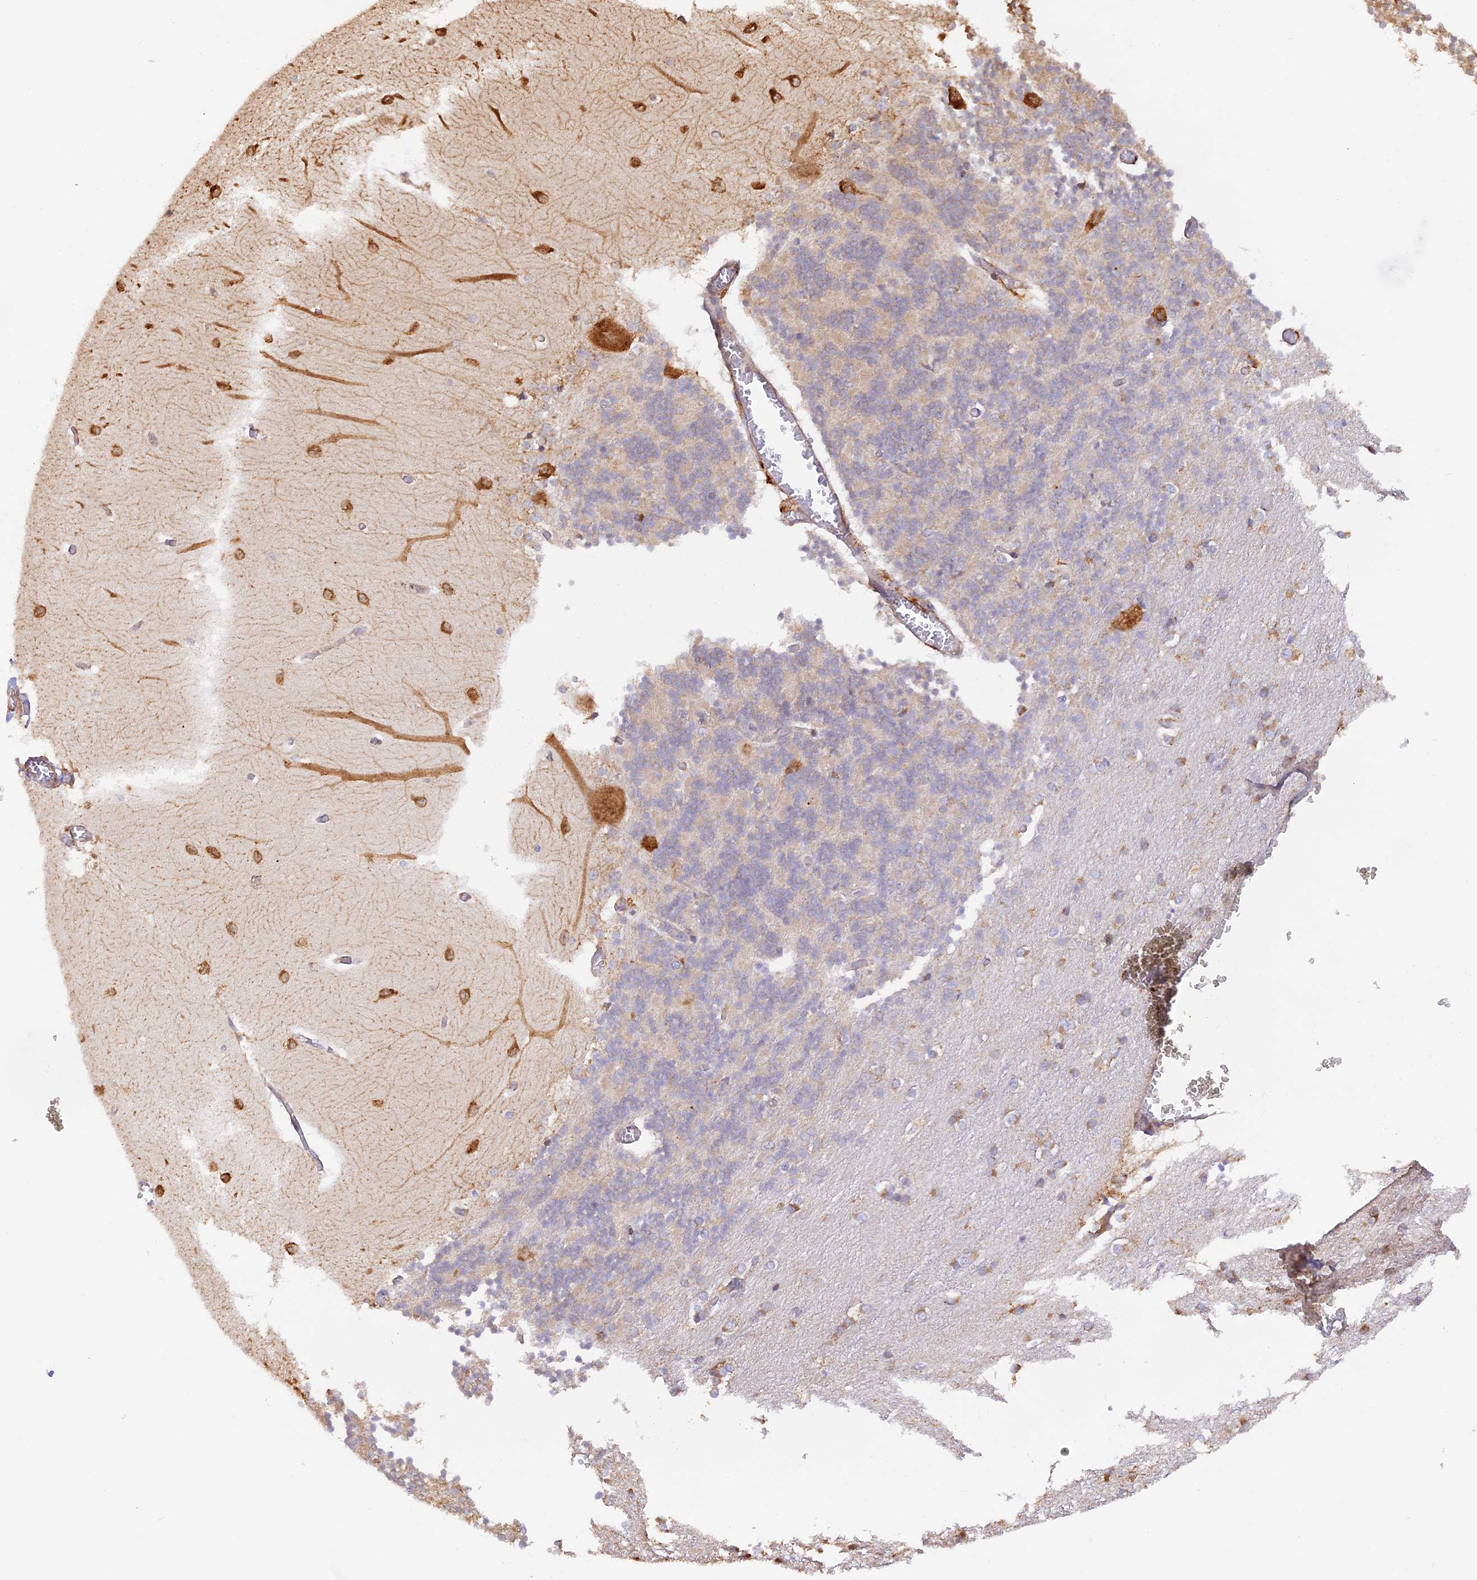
{"staining": {"intensity": "negative", "quantity": "none", "location": "none"}, "tissue": "cerebellum", "cell_type": "Cells in granular layer", "image_type": "normal", "snomed": [{"axis": "morphology", "description": "Normal tissue, NOS"}, {"axis": "topography", "description": "Cerebellum"}], "caption": "Histopathology image shows no protein positivity in cells in granular layer of normal cerebellum.", "gene": "RPL5", "patient": {"sex": "male", "age": 37}}